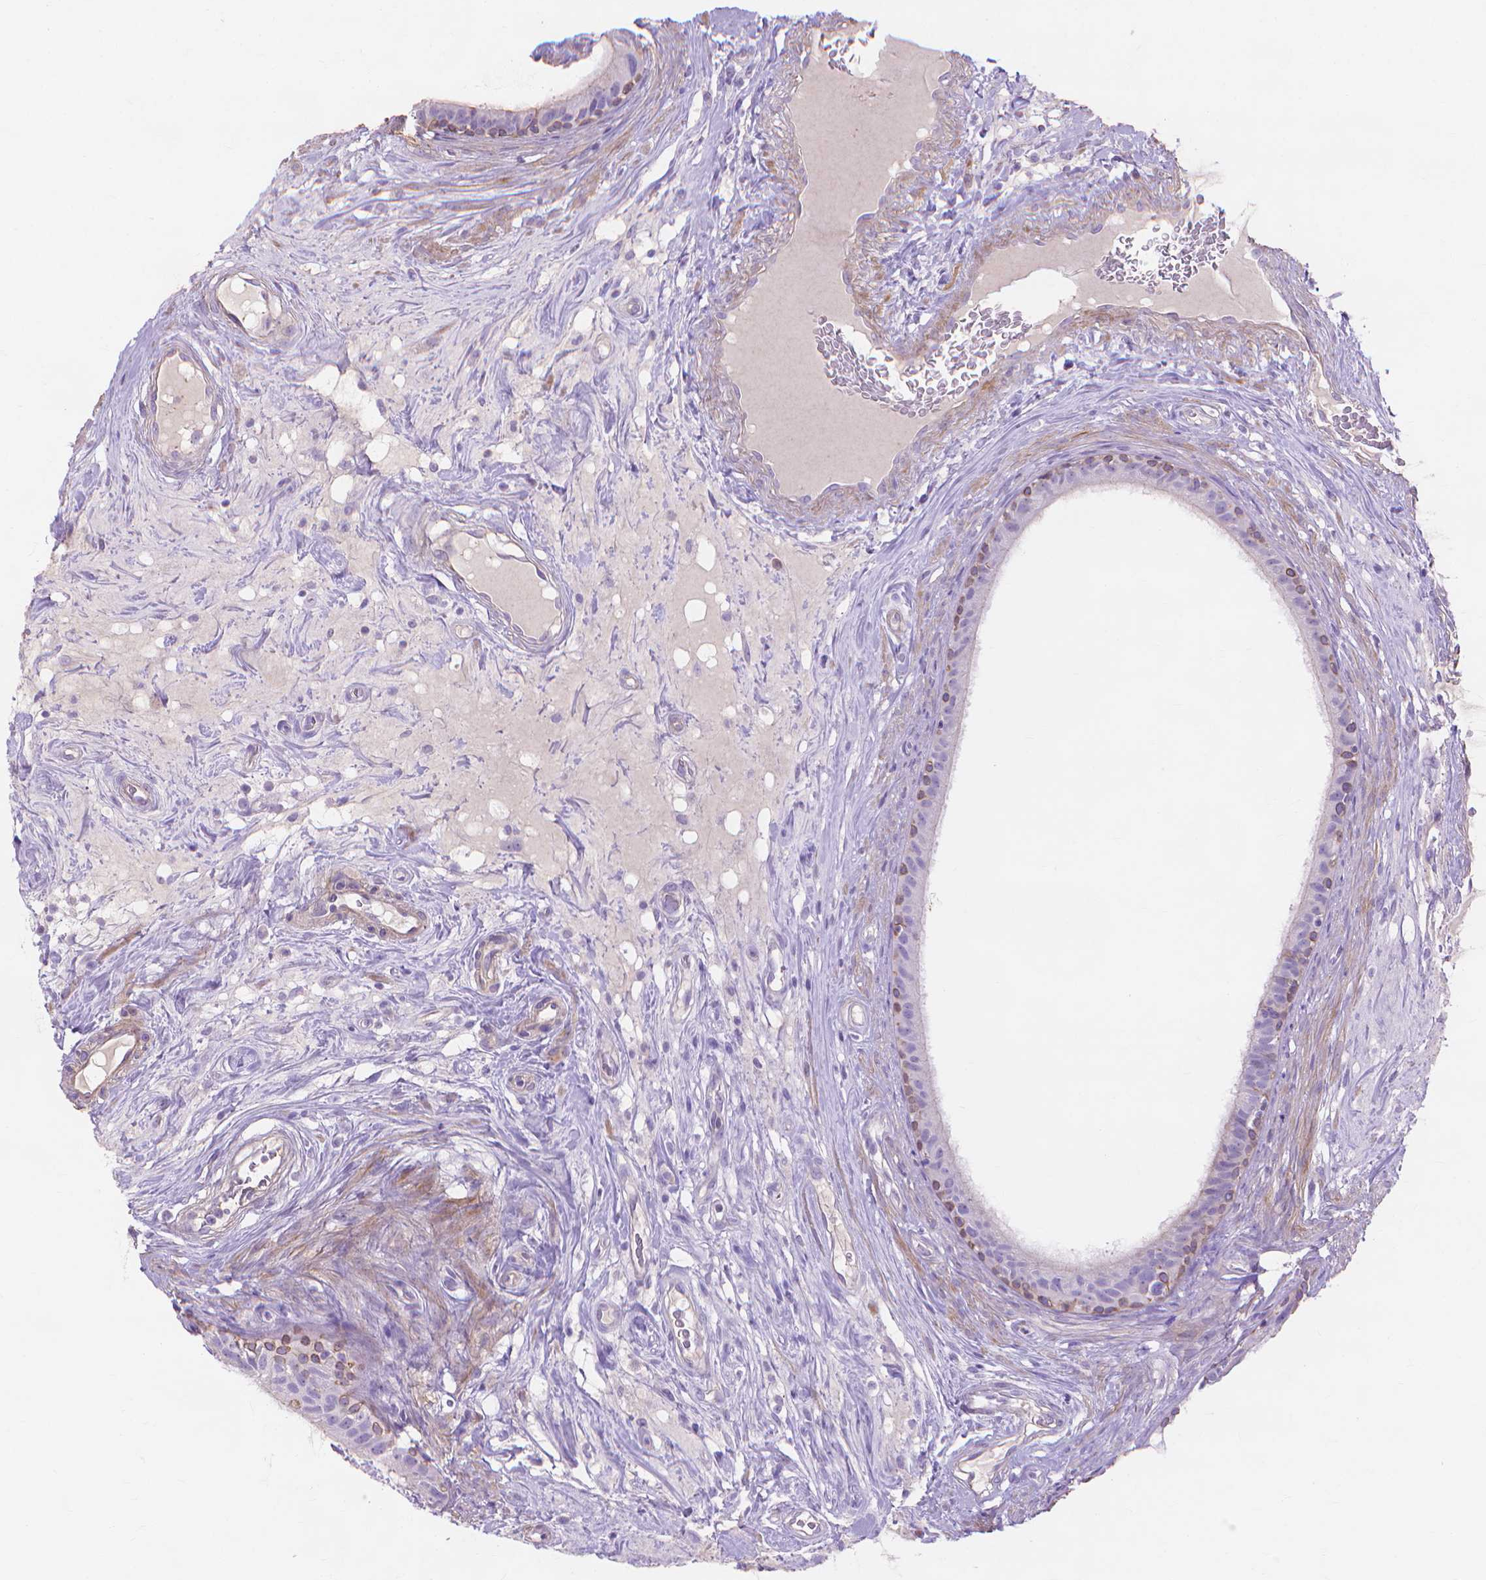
{"staining": {"intensity": "weak", "quantity": "<25%", "location": "cytoplasmic/membranous"}, "tissue": "epididymis", "cell_type": "Glandular cells", "image_type": "normal", "snomed": [{"axis": "morphology", "description": "Normal tissue, NOS"}, {"axis": "topography", "description": "Epididymis"}], "caption": "Immunohistochemistry (IHC) photomicrograph of benign epididymis stained for a protein (brown), which demonstrates no staining in glandular cells. (Stains: DAB (3,3'-diaminobenzidine) immunohistochemistry with hematoxylin counter stain, Microscopy: brightfield microscopy at high magnification).", "gene": "MBLAC1", "patient": {"sex": "male", "age": 59}}